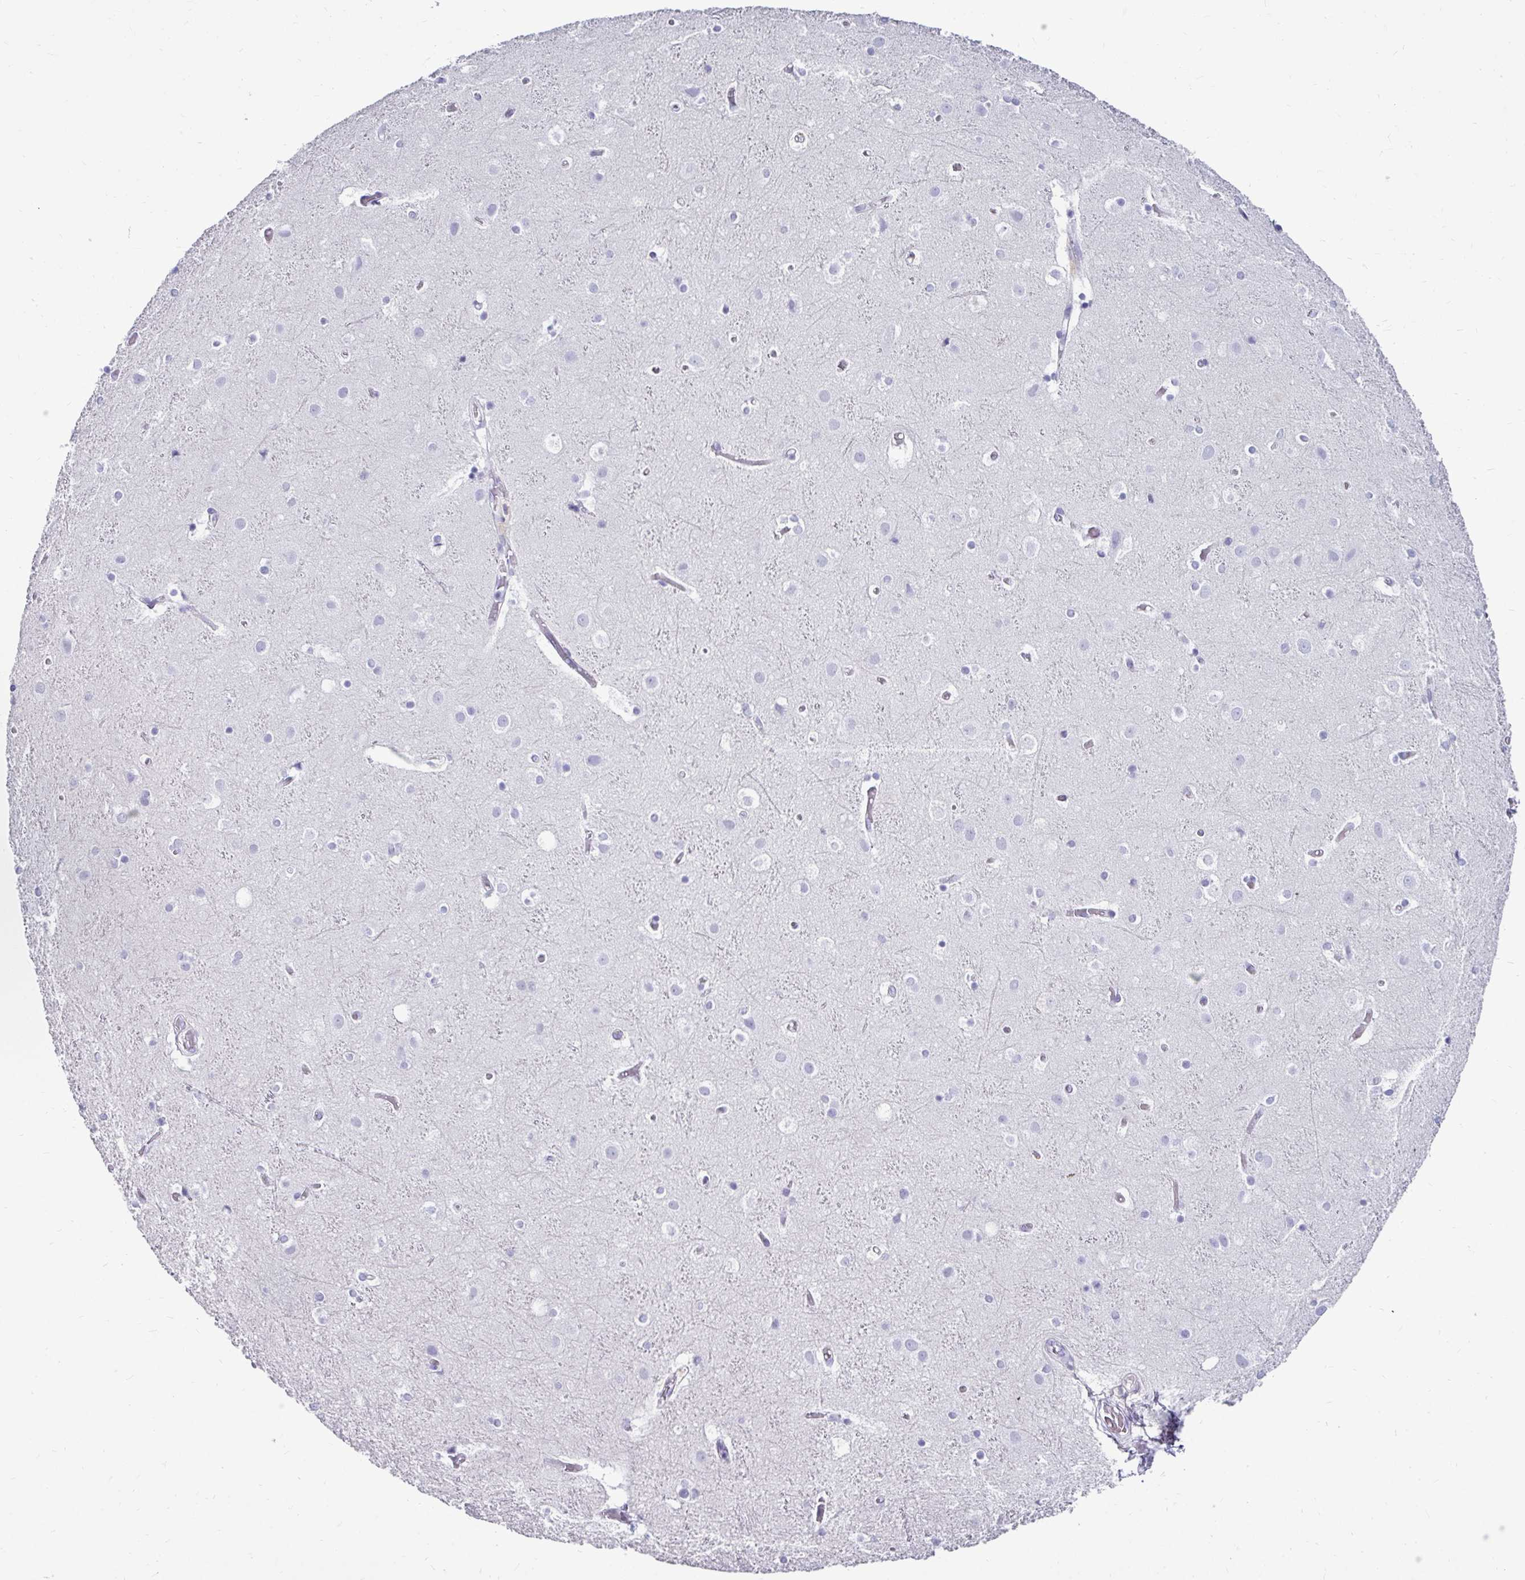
{"staining": {"intensity": "negative", "quantity": "none", "location": "none"}, "tissue": "cerebral cortex", "cell_type": "Endothelial cells", "image_type": "normal", "snomed": [{"axis": "morphology", "description": "Normal tissue, NOS"}, {"axis": "topography", "description": "Cerebral cortex"}], "caption": "This is a micrograph of immunohistochemistry (IHC) staining of unremarkable cerebral cortex, which shows no positivity in endothelial cells. Nuclei are stained in blue.", "gene": "CTSZ", "patient": {"sex": "female", "age": 52}}